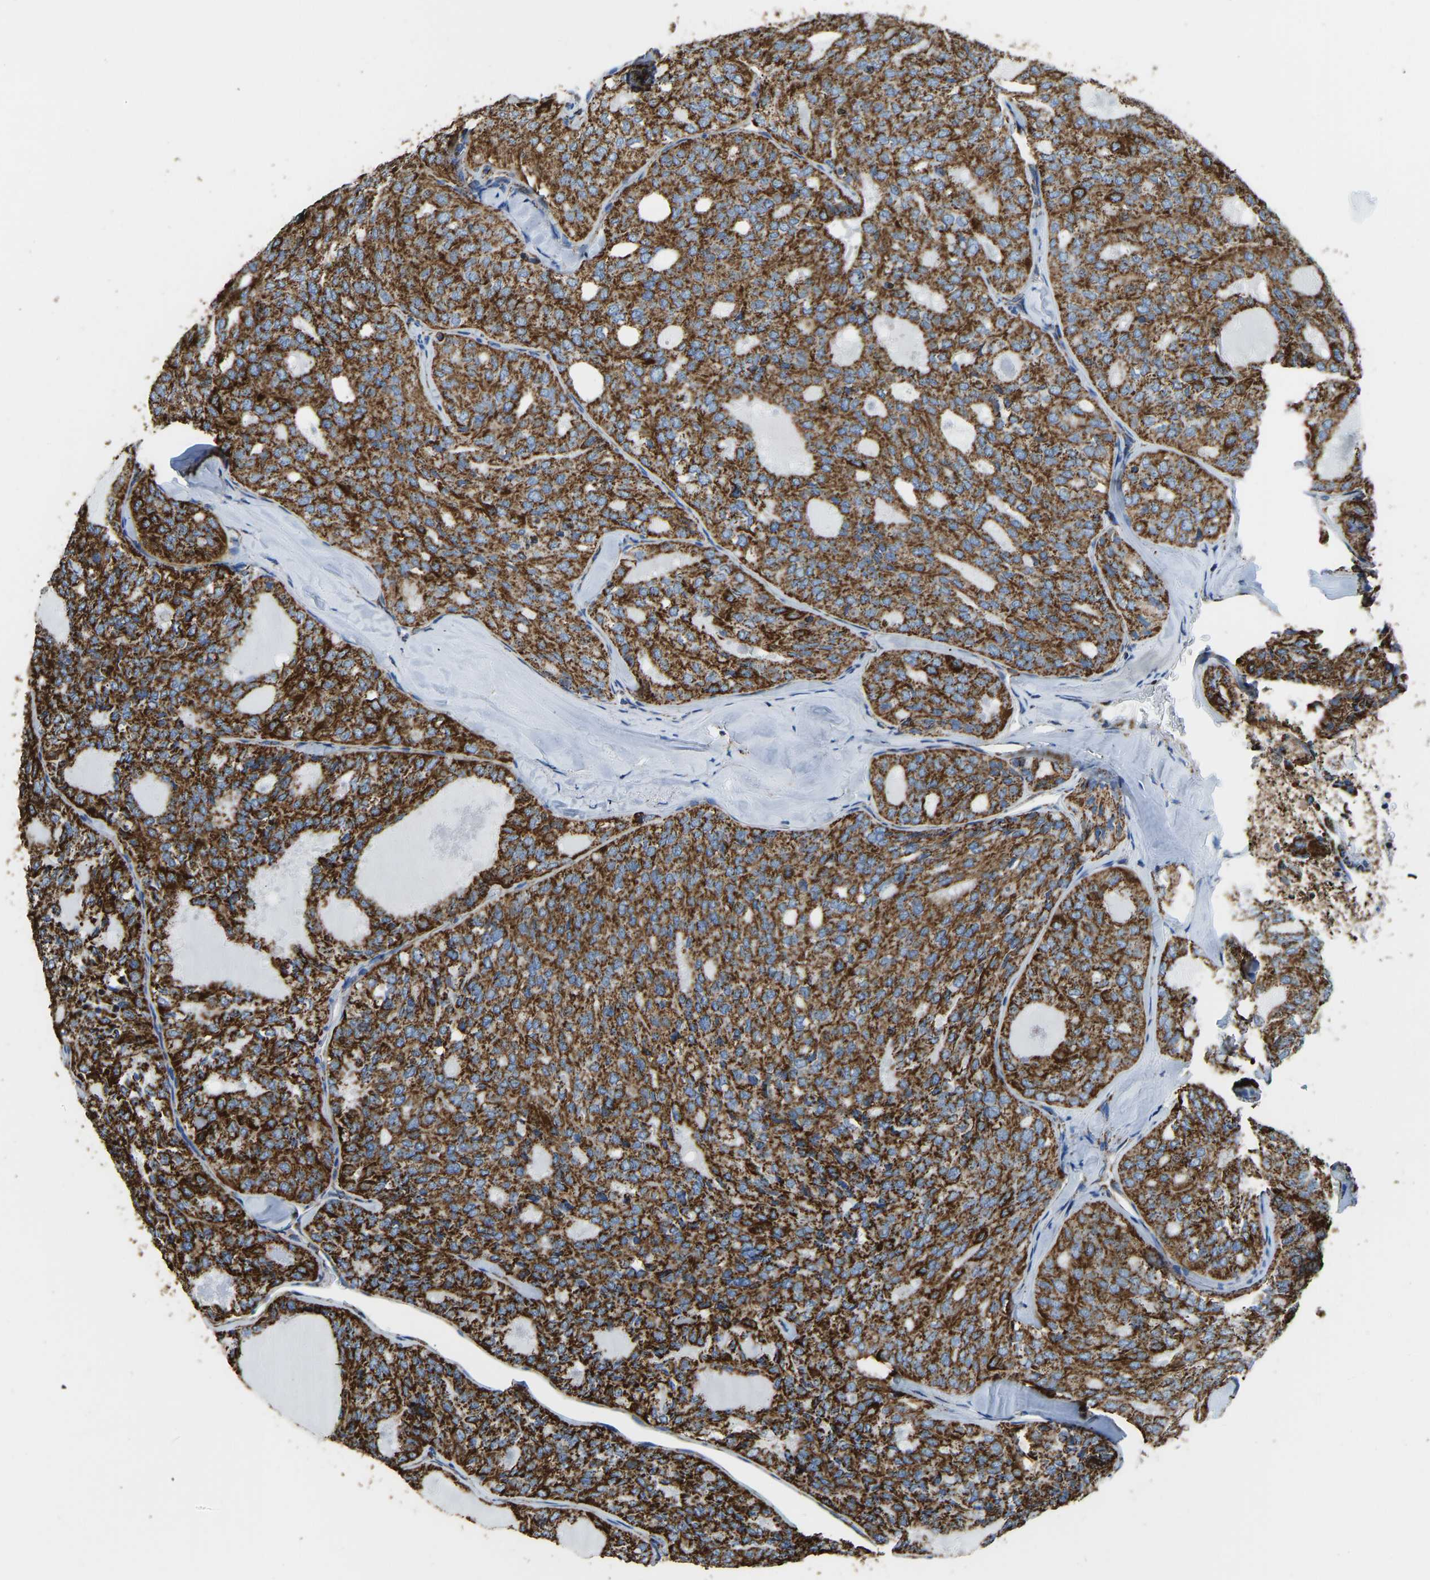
{"staining": {"intensity": "strong", "quantity": ">75%", "location": "cytoplasmic/membranous"}, "tissue": "thyroid cancer", "cell_type": "Tumor cells", "image_type": "cancer", "snomed": [{"axis": "morphology", "description": "Follicular adenoma carcinoma, NOS"}, {"axis": "topography", "description": "Thyroid gland"}], "caption": "The histopathology image reveals staining of thyroid cancer, revealing strong cytoplasmic/membranous protein expression (brown color) within tumor cells.", "gene": "IRX6", "patient": {"sex": "male", "age": 75}}